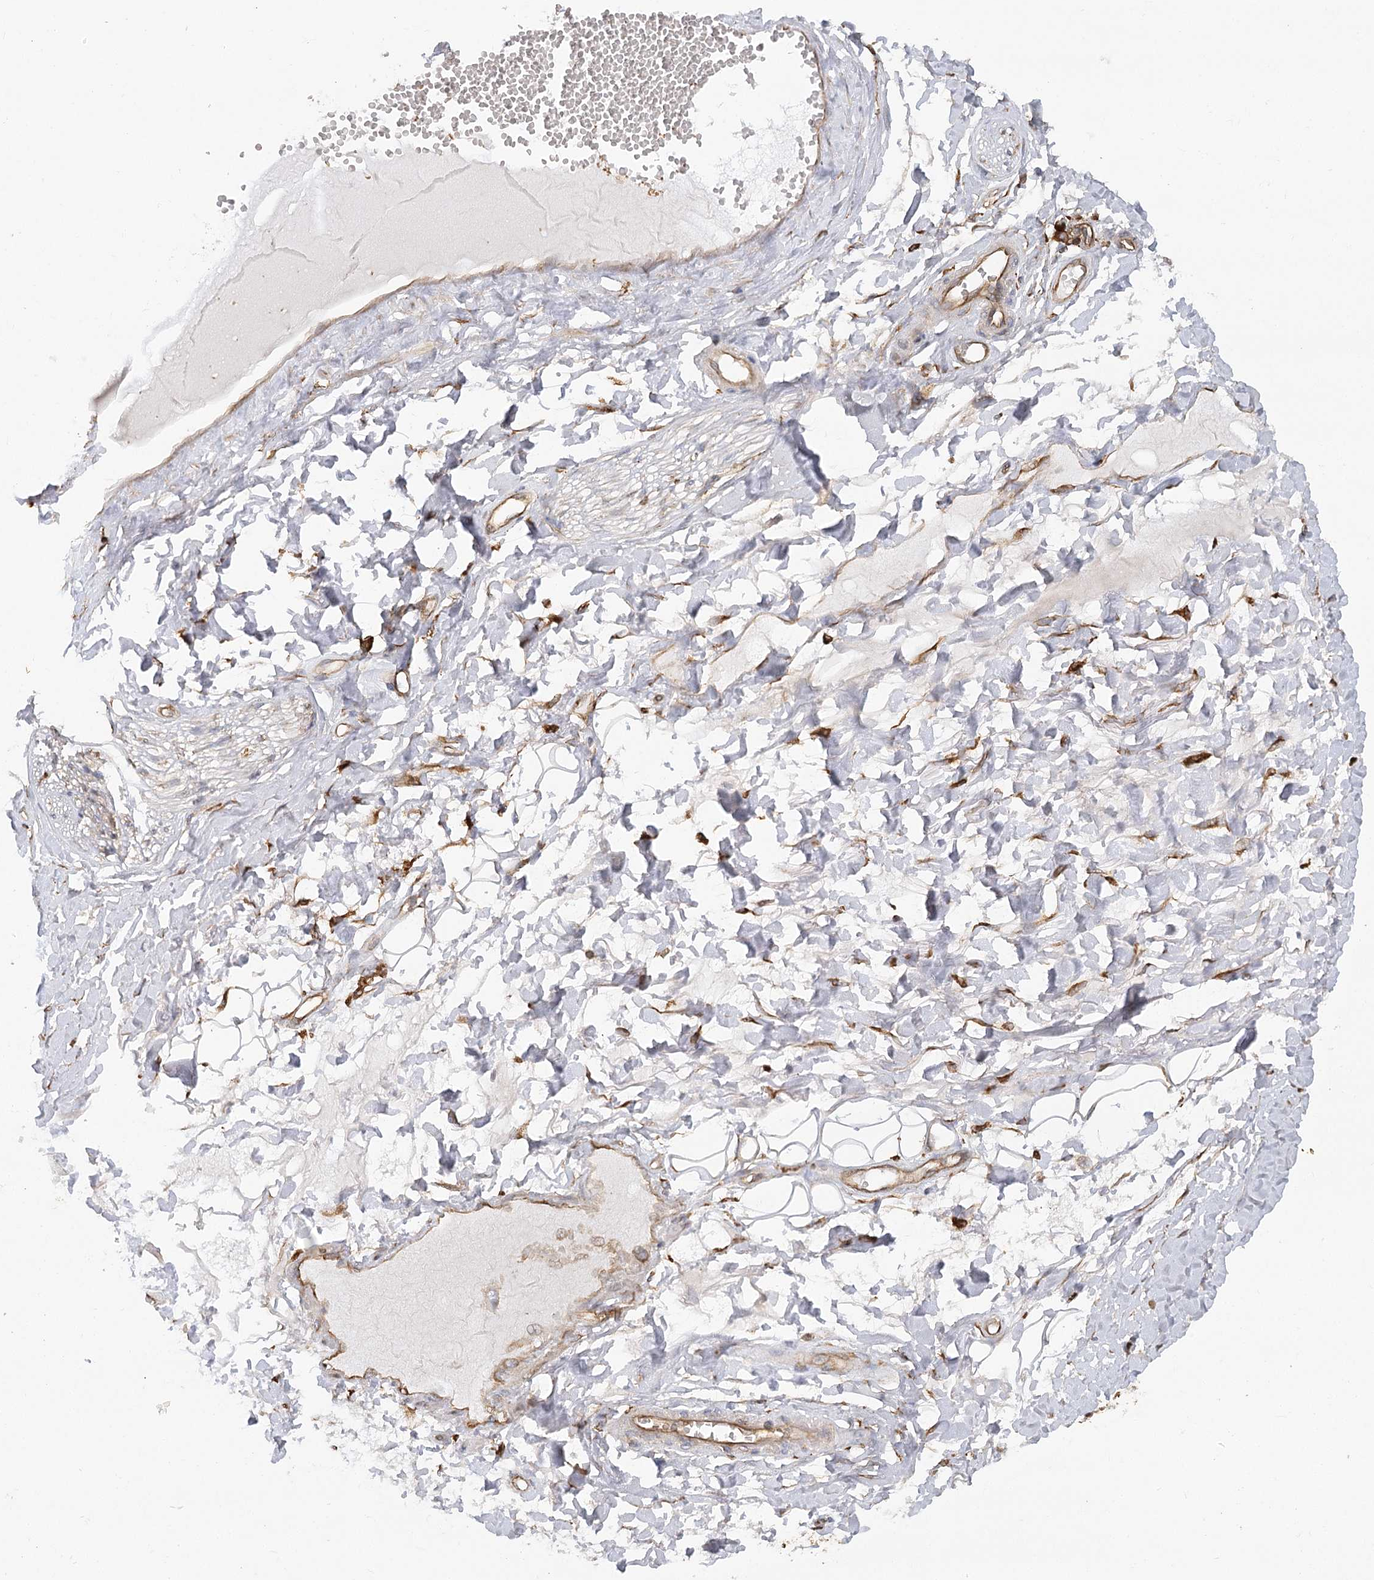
{"staining": {"intensity": "negative", "quantity": "none", "location": "none"}, "tissue": "adipose tissue", "cell_type": "Adipocytes", "image_type": "normal", "snomed": [{"axis": "morphology", "description": "Normal tissue, NOS"}, {"axis": "morphology", "description": "Inflammation, NOS"}, {"axis": "topography", "description": "Salivary gland"}, {"axis": "topography", "description": "Peripheral nerve tissue"}], "caption": "High power microscopy histopathology image of an immunohistochemistry (IHC) image of benign adipose tissue, revealing no significant staining in adipocytes. (DAB immunohistochemistry (IHC), high magnification).", "gene": "ACAP2", "patient": {"sex": "female", "age": 75}}